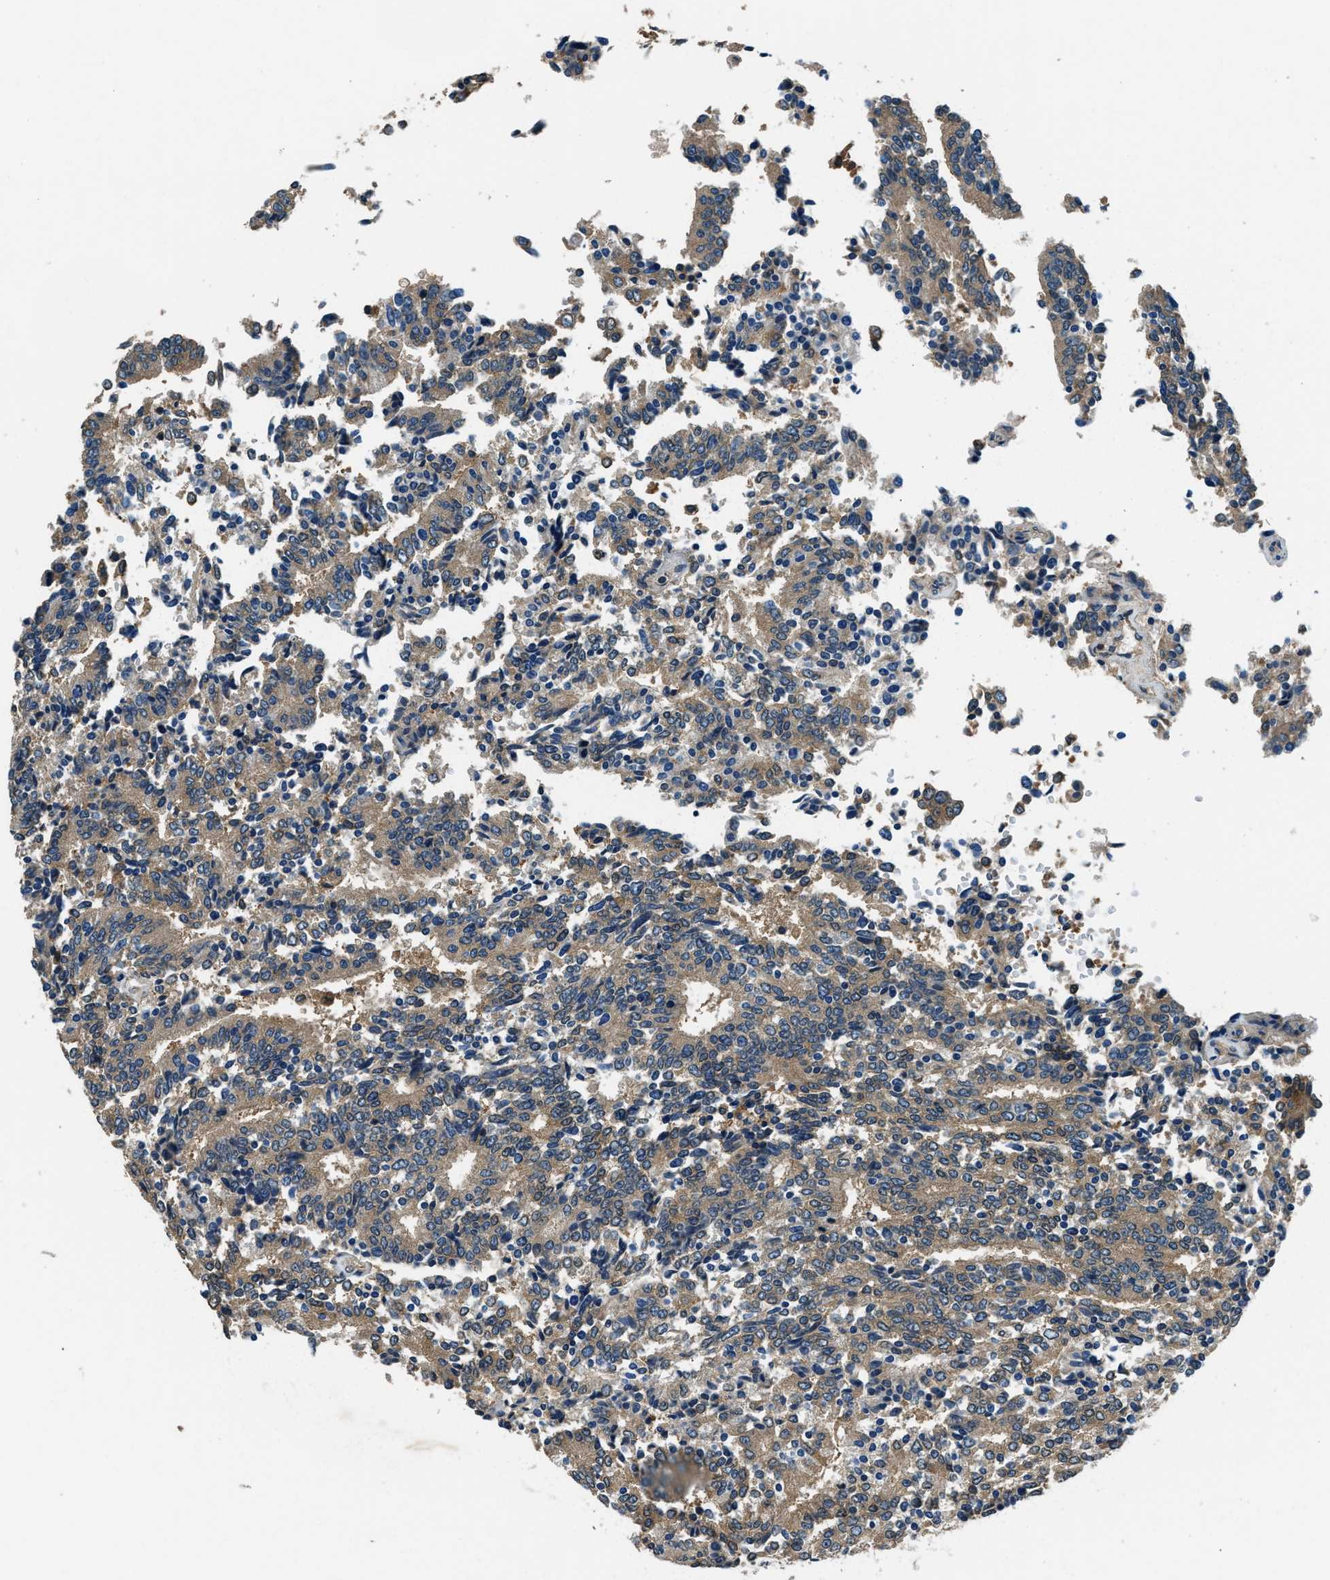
{"staining": {"intensity": "moderate", "quantity": ">75%", "location": "cytoplasmic/membranous"}, "tissue": "prostate cancer", "cell_type": "Tumor cells", "image_type": "cancer", "snomed": [{"axis": "morphology", "description": "Normal tissue, NOS"}, {"axis": "morphology", "description": "Adenocarcinoma, High grade"}, {"axis": "topography", "description": "Prostate"}, {"axis": "topography", "description": "Seminal veicle"}], "caption": "IHC staining of adenocarcinoma (high-grade) (prostate), which demonstrates medium levels of moderate cytoplasmic/membranous staining in about >75% of tumor cells indicating moderate cytoplasmic/membranous protein staining. The staining was performed using DAB (brown) for protein detection and nuclei were counterstained in hematoxylin (blue).", "gene": "ARFGAP2", "patient": {"sex": "male", "age": 55}}